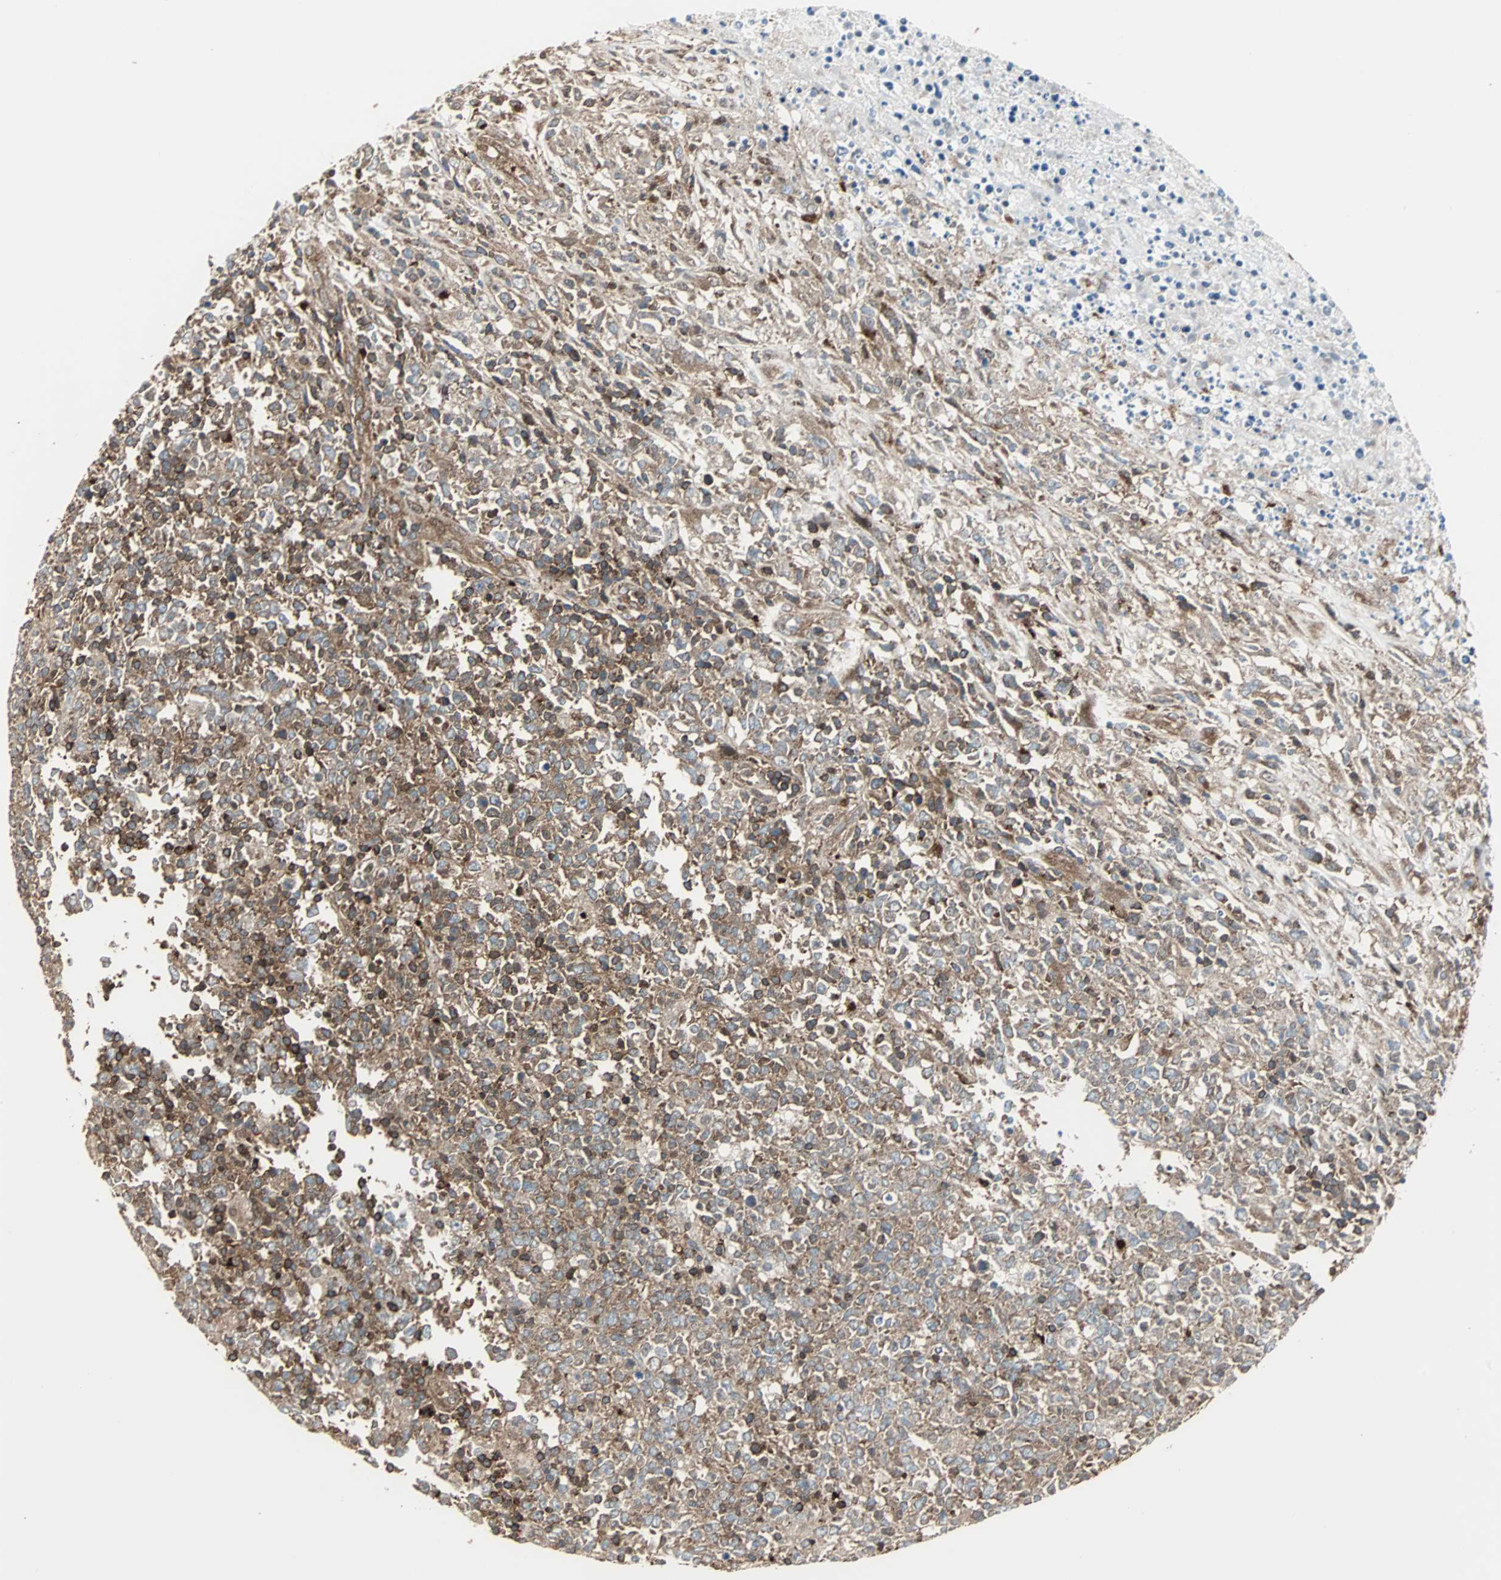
{"staining": {"intensity": "moderate", "quantity": ">75%", "location": "cytoplasmic/membranous"}, "tissue": "lymphoma", "cell_type": "Tumor cells", "image_type": "cancer", "snomed": [{"axis": "morphology", "description": "Malignant lymphoma, non-Hodgkin's type, High grade"}, {"axis": "topography", "description": "Lymph node"}], "caption": "High-magnification brightfield microscopy of lymphoma stained with DAB (3,3'-diaminobenzidine) (brown) and counterstained with hematoxylin (blue). tumor cells exhibit moderate cytoplasmic/membranous expression is appreciated in about>75% of cells.", "gene": "RELA", "patient": {"sex": "female", "age": 84}}